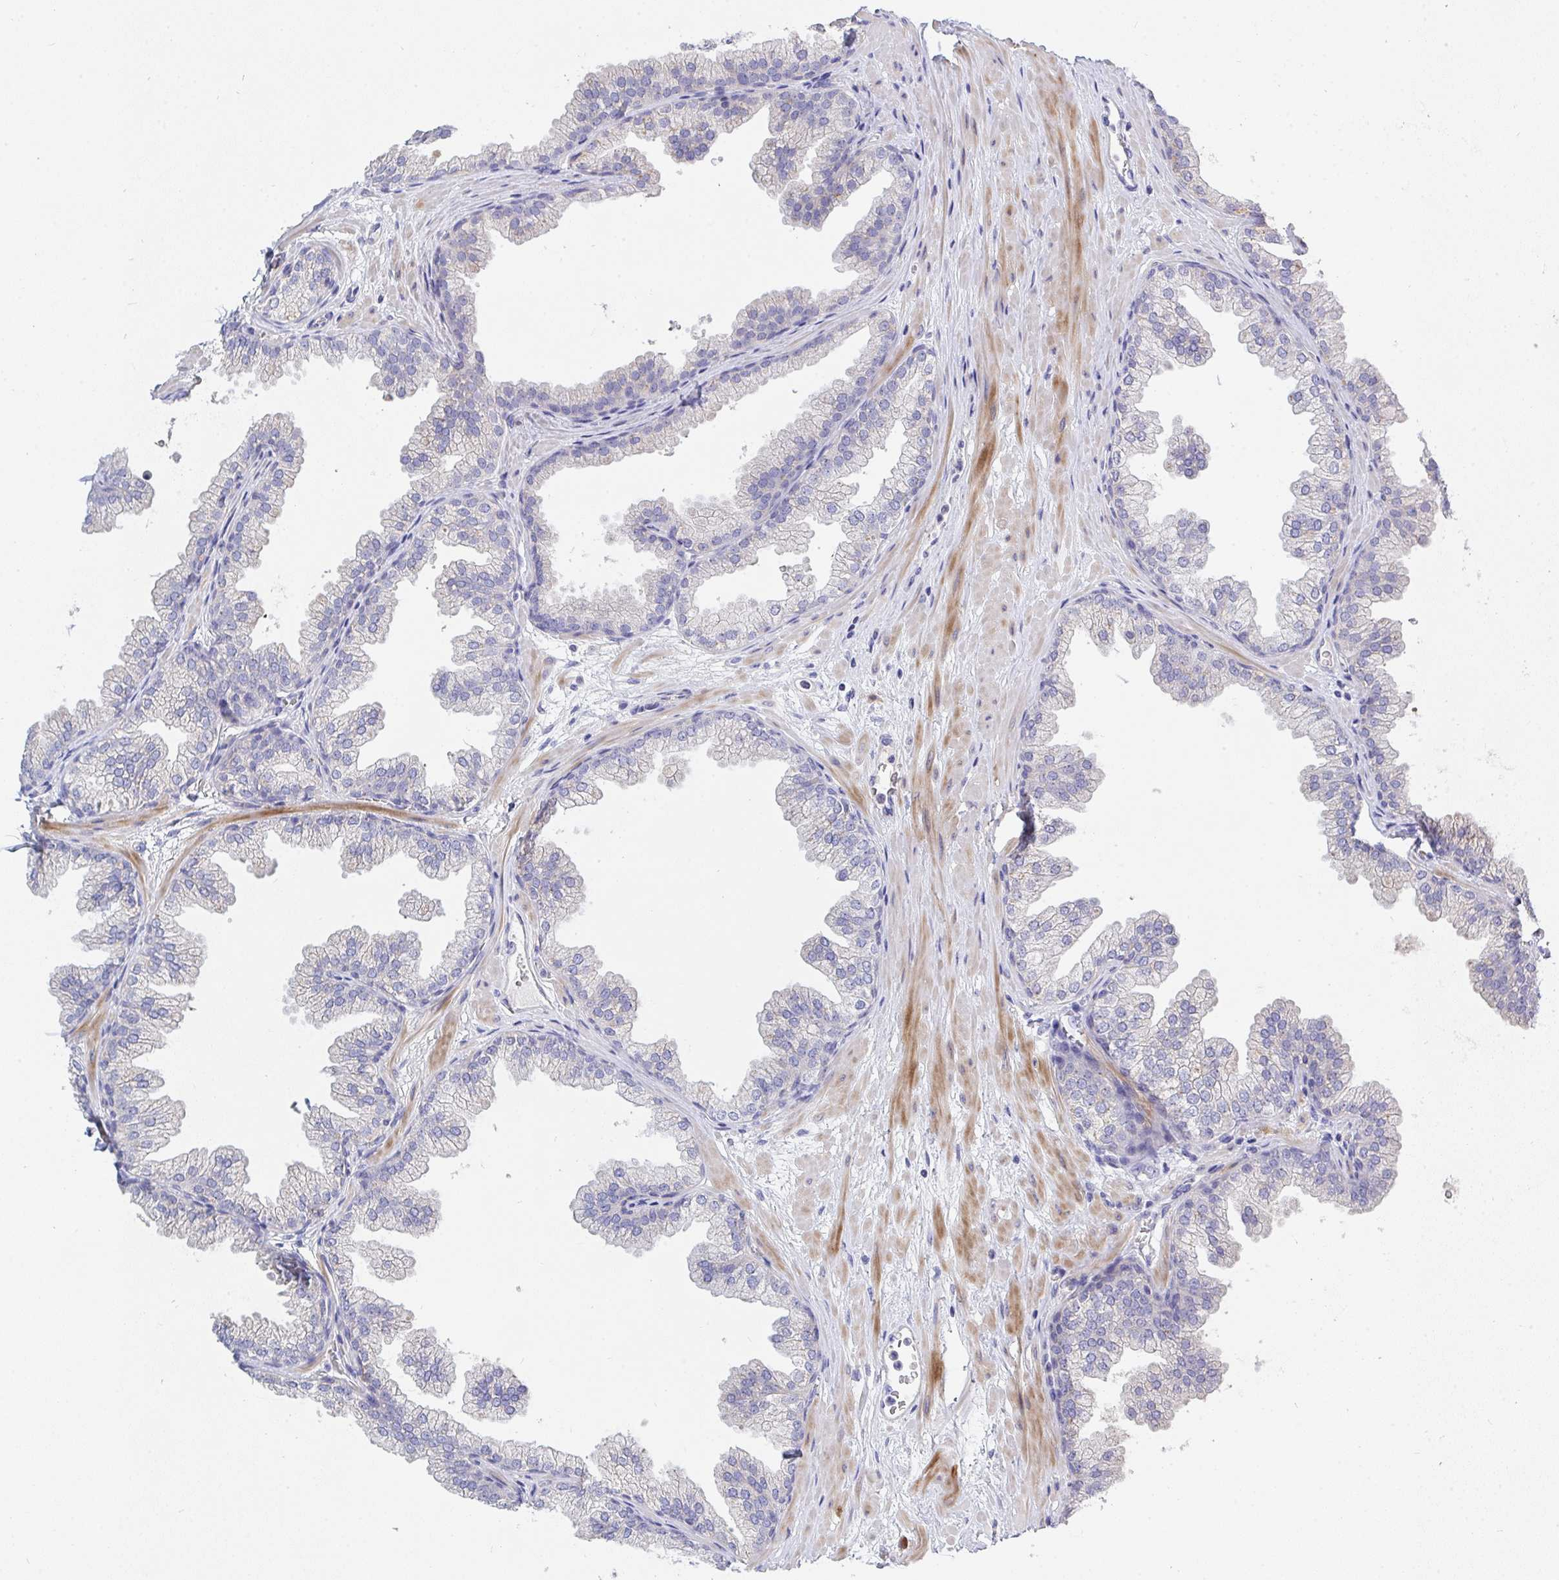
{"staining": {"intensity": "weak", "quantity": "<25%", "location": "cytoplasmic/membranous"}, "tissue": "prostate", "cell_type": "Glandular cells", "image_type": "normal", "snomed": [{"axis": "morphology", "description": "Normal tissue, NOS"}, {"axis": "topography", "description": "Prostate"}], "caption": "Prostate was stained to show a protein in brown. There is no significant expression in glandular cells. (DAB (3,3'-diaminobenzidine) immunohistochemistry (IHC), high magnification).", "gene": "ZNF561", "patient": {"sex": "male", "age": 37}}